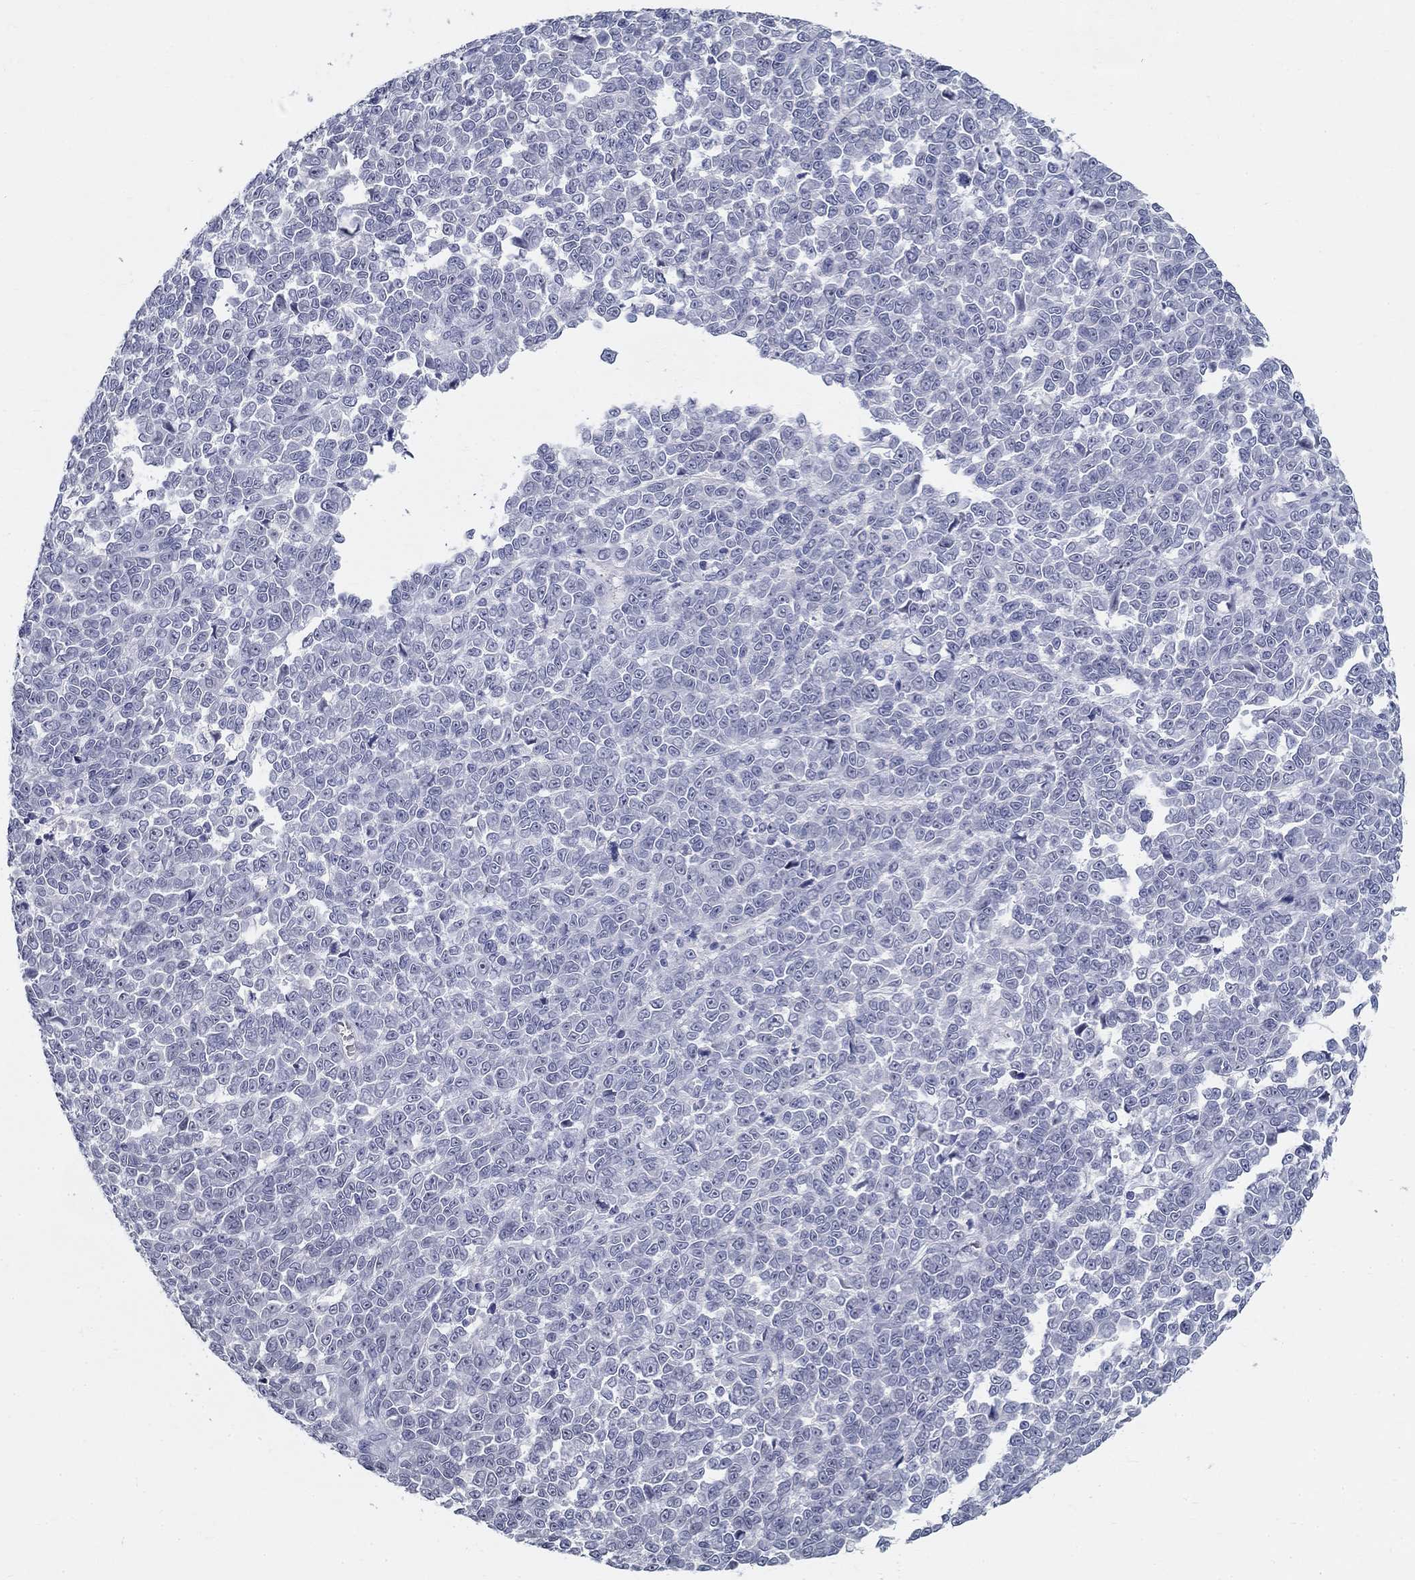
{"staining": {"intensity": "negative", "quantity": "none", "location": "none"}, "tissue": "melanoma", "cell_type": "Tumor cells", "image_type": "cancer", "snomed": [{"axis": "morphology", "description": "Malignant melanoma, NOS"}, {"axis": "topography", "description": "Skin"}], "caption": "A high-resolution photomicrograph shows IHC staining of malignant melanoma, which reveals no significant expression in tumor cells.", "gene": "GUCA1A", "patient": {"sex": "female", "age": 95}}